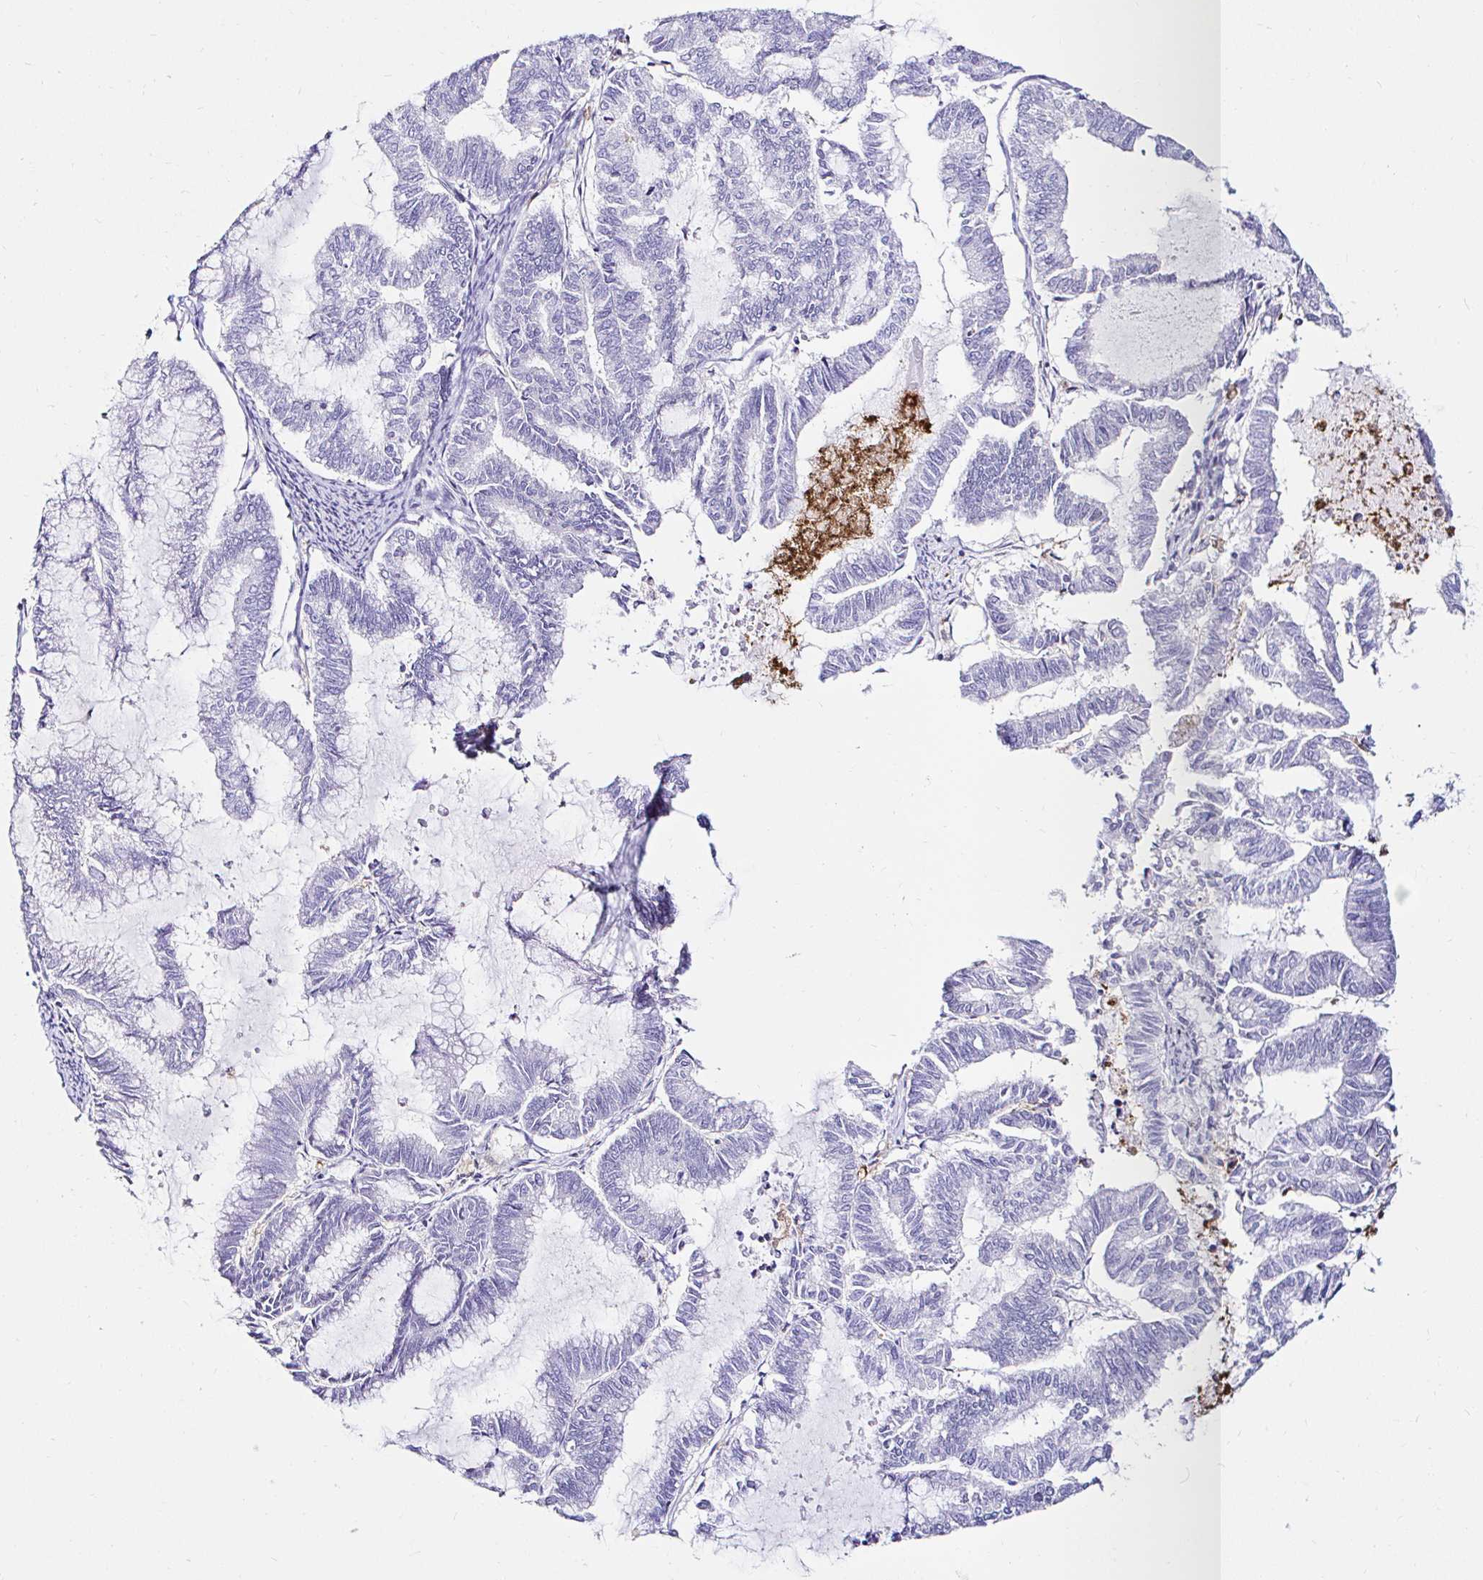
{"staining": {"intensity": "negative", "quantity": "none", "location": "none"}, "tissue": "endometrial cancer", "cell_type": "Tumor cells", "image_type": "cancer", "snomed": [{"axis": "morphology", "description": "Adenocarcinoma, NOS"}, {"axis": "topography", "description": "Endometrium"}], "caption": "The IHC histopathology image has no significant expression in tumor cells of endometrial cancer tissue. (DAB immunohistochemistry, high magnification).", "gene": "CYBB", "patient": {"sex": "female", "age": 79}}